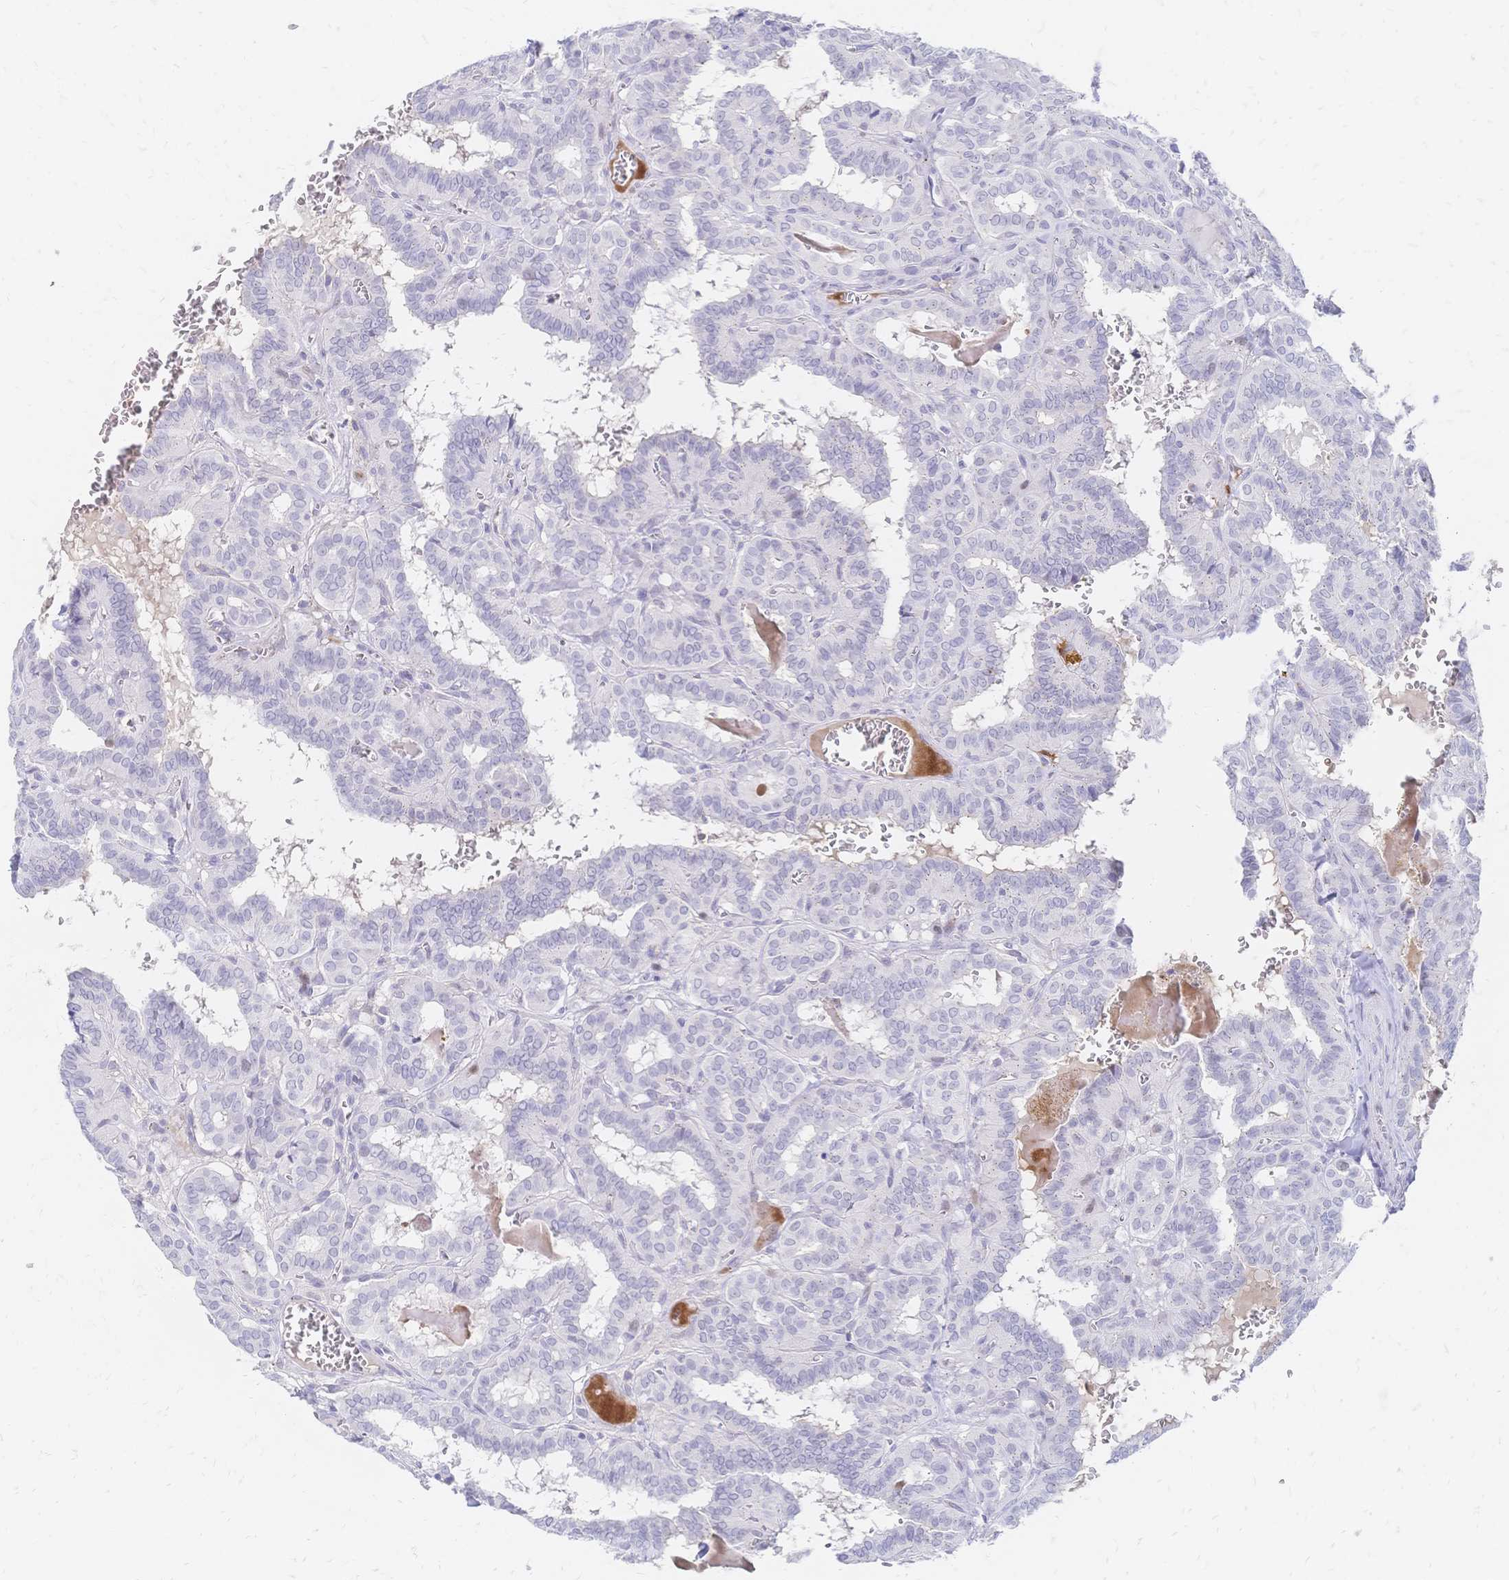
{"staining": {"intensity": "negative", "quantity": "none", "location": "none"}, "tissue": "thyroid cancer", "cell_type": "Tumor cells", "image_type": "cancer", "snomed": [{"axis": "morphology", "description": "Papillary adenocarcinoma, NOS"}, {"axis": "topography", "description": "Thyroid gland"}], "caption": "Human thyroid cancer stained for a protein using immunohistochemistry displays no positivity in tumor cells.", "gene": "PSORS1C2", "patient": {"sex": "female", "age": 21}}